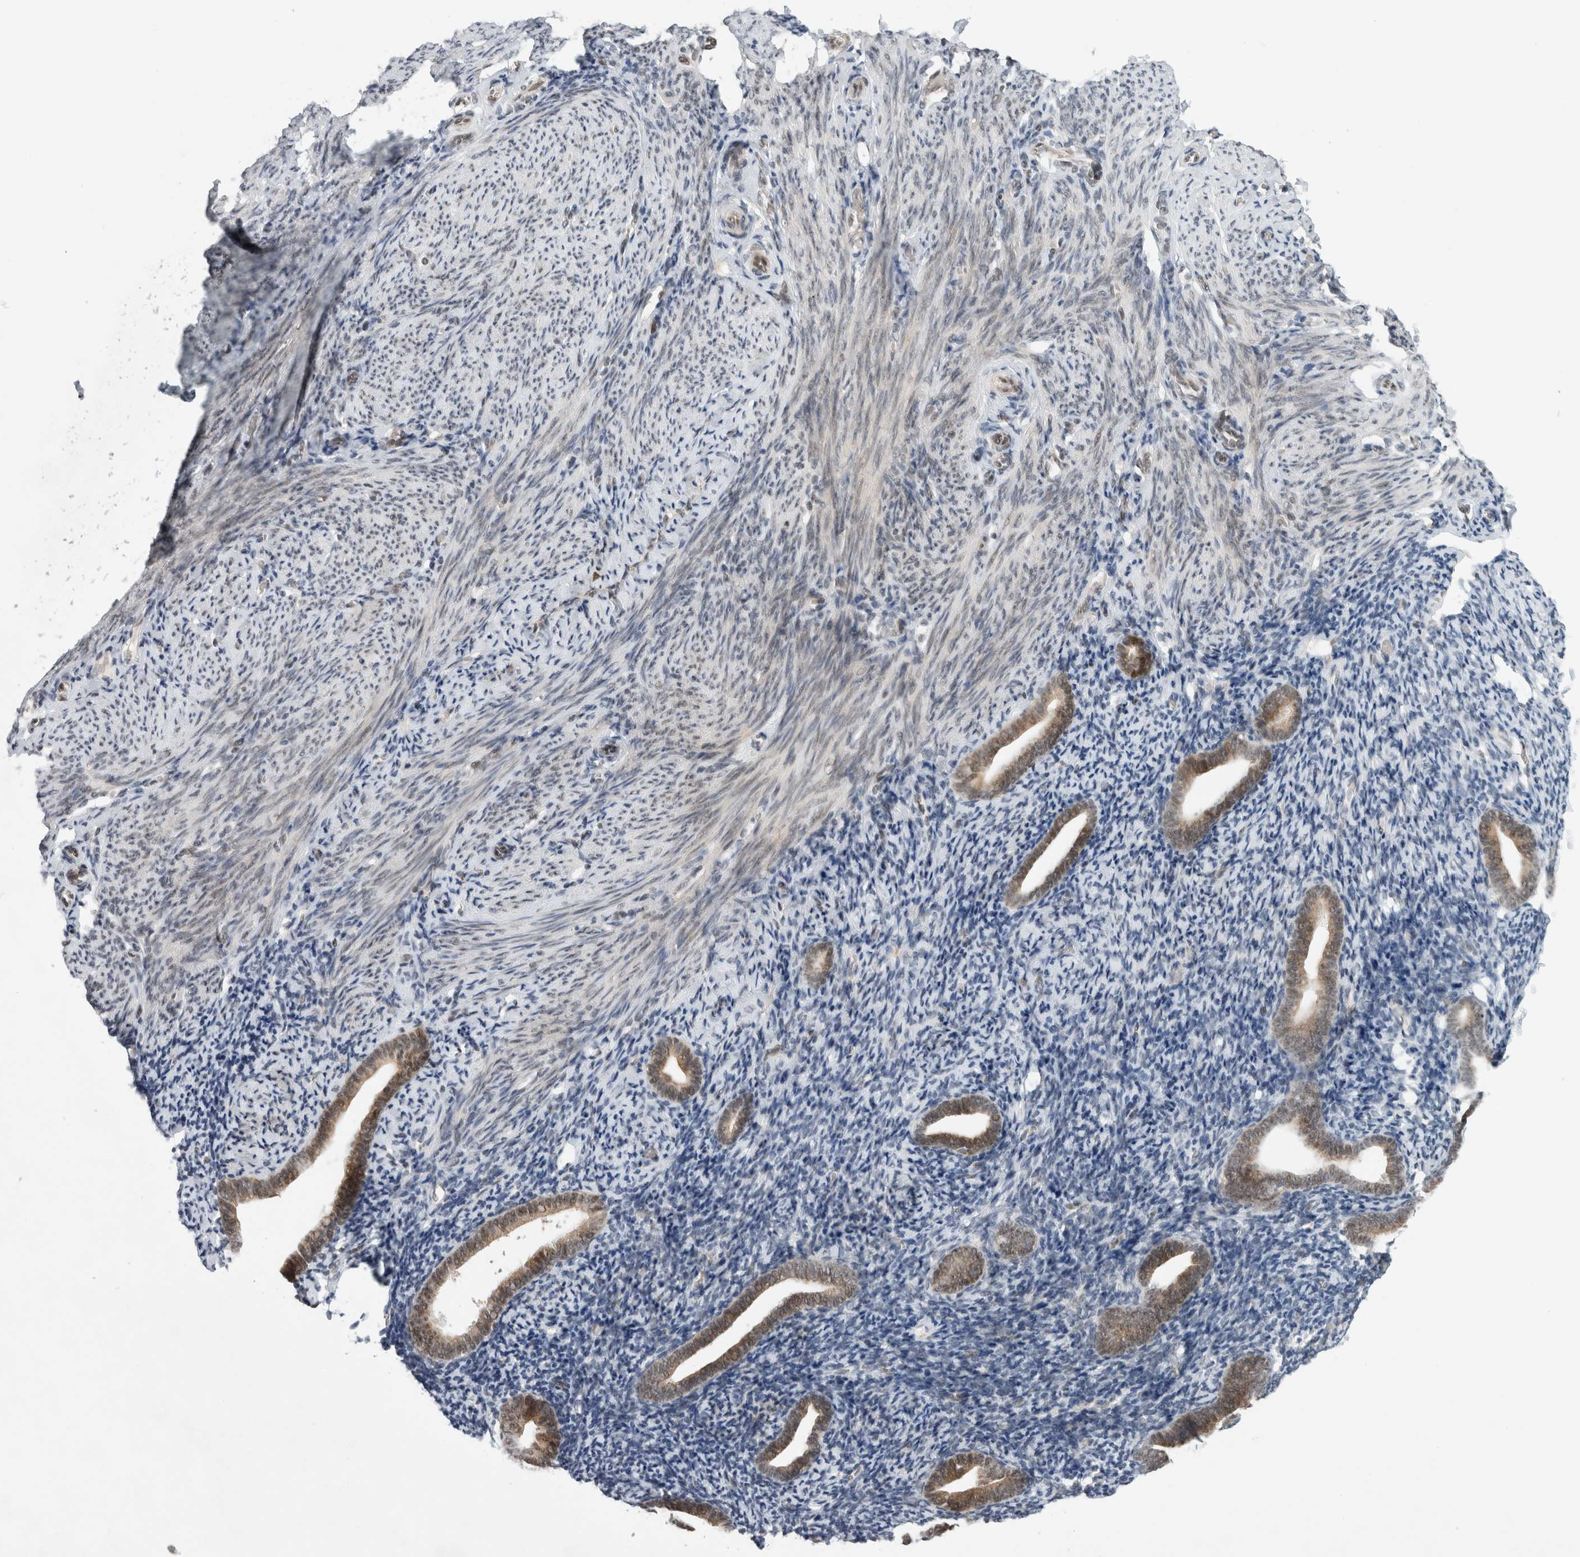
{"staining": {"intensity": "weak", "quantity": "25%-75%", "location": "nuclear"}, "tissue": "endometrium", "cell_type": "Cells in endometrial stroma", "image_type": "normal", "snomed": [{"axis": "morphology", "description": "Normal tissue, NOS"}, {"axis": "topography", "description": "Endometrium"}], "caption": "IHC (DAB) staining of unremarkable endometrium shows weak nuclear protein expression in approximately 25%-75% of cells in endometrial stroma. Immunohistochemistry stains the protein in brown and the nuclei are stained blue.", "gene": "NCAPG2", "patient": {"sex": "female", "age": 51}}